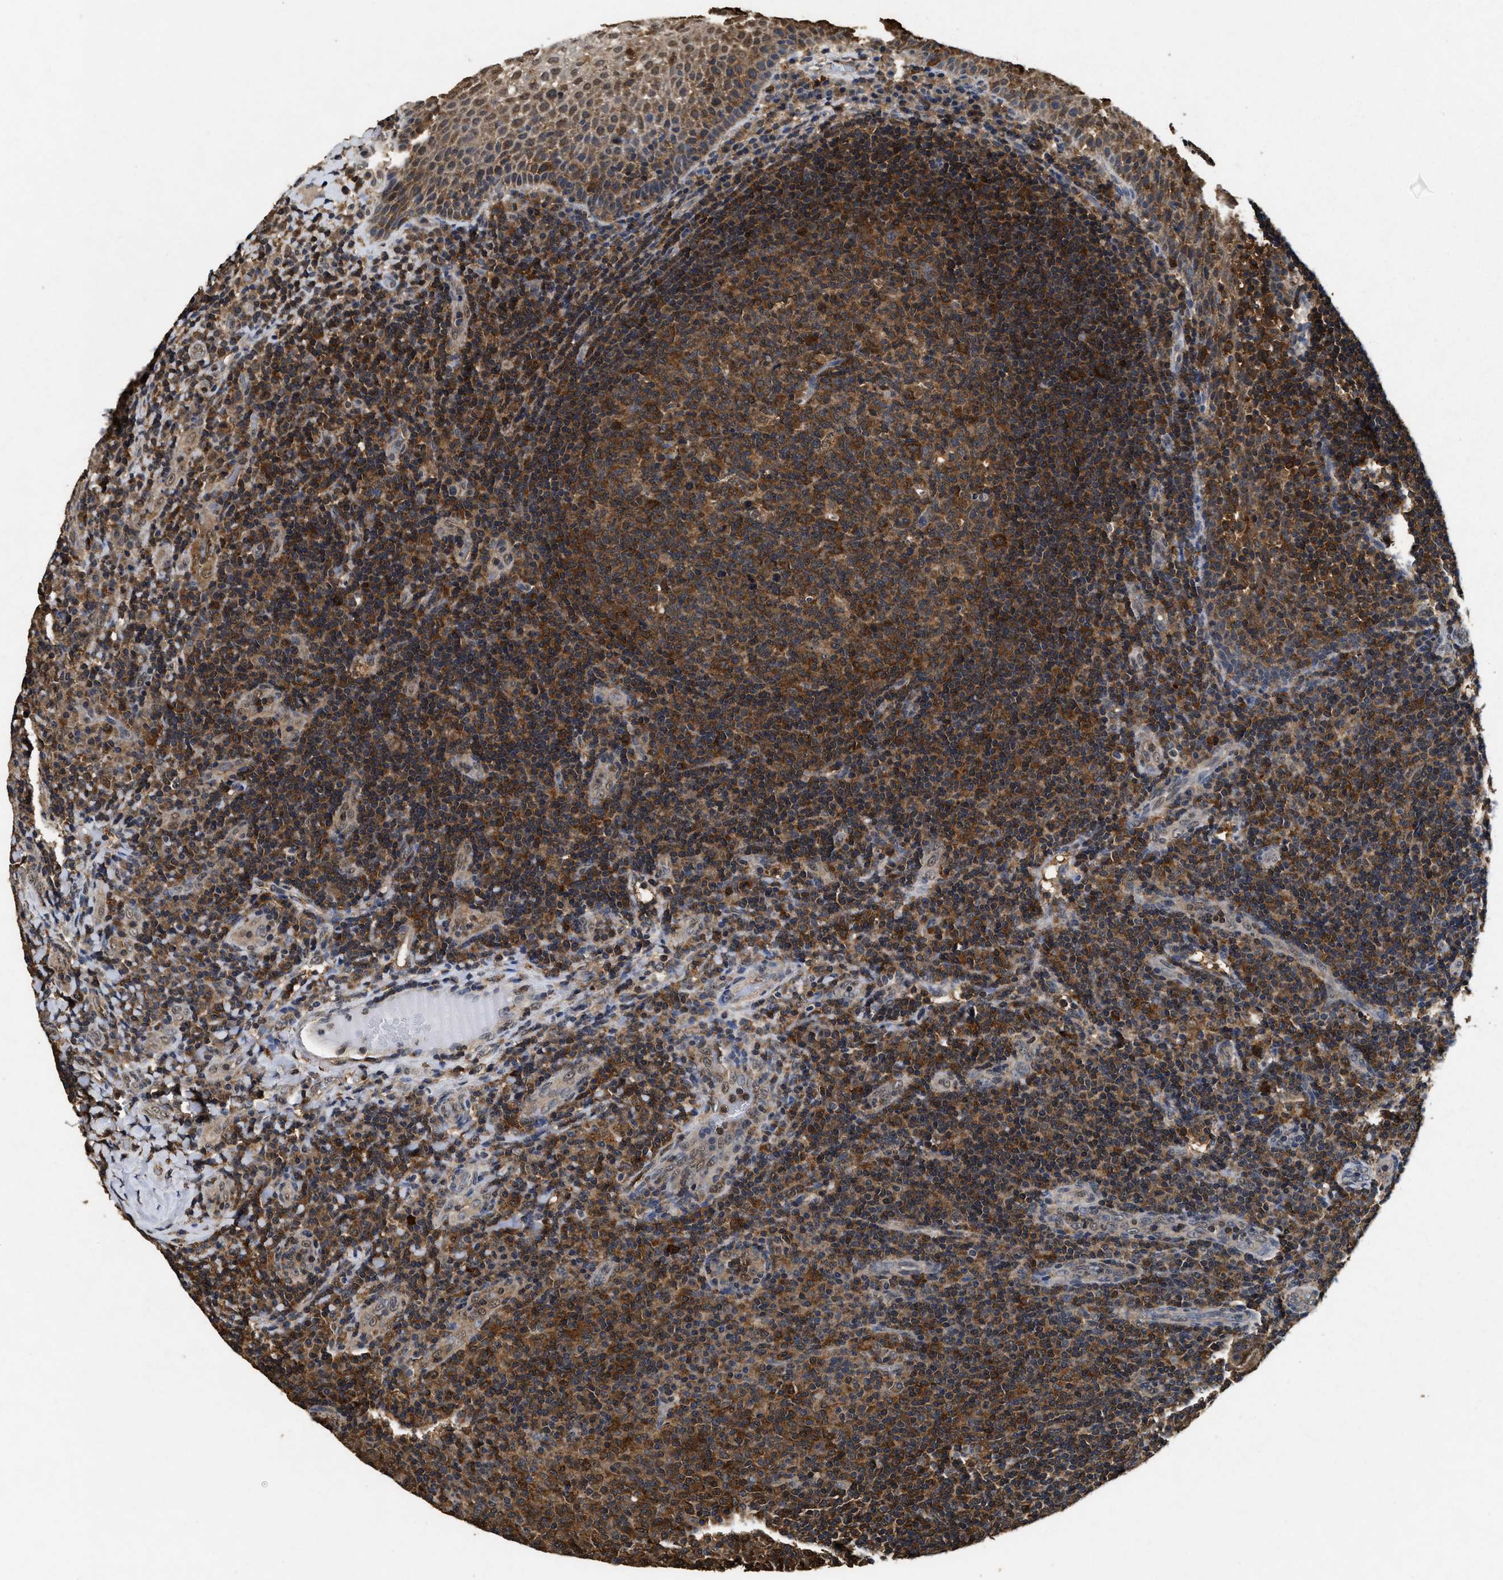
{"staining": {"intensity": "moderate", "quantity": ">75%", "location": "cytoplasmic/membranous"}, "tissue": "tonsil", "cell_type": "Germinal center cells", "image_type": "normal", "snomed": [{"axis": "morphology", "description": "Normal tissue, NOS"}, {"axis": "topography", "description": "Tonsil"}], "caption": "A medium amount of moderate cytoplasmic/membranous positivity is present in about >75% of germinal center cells in normal tonsil.", "gene": "ACAT2", "patient": {"sex": "male", "age": 17}}